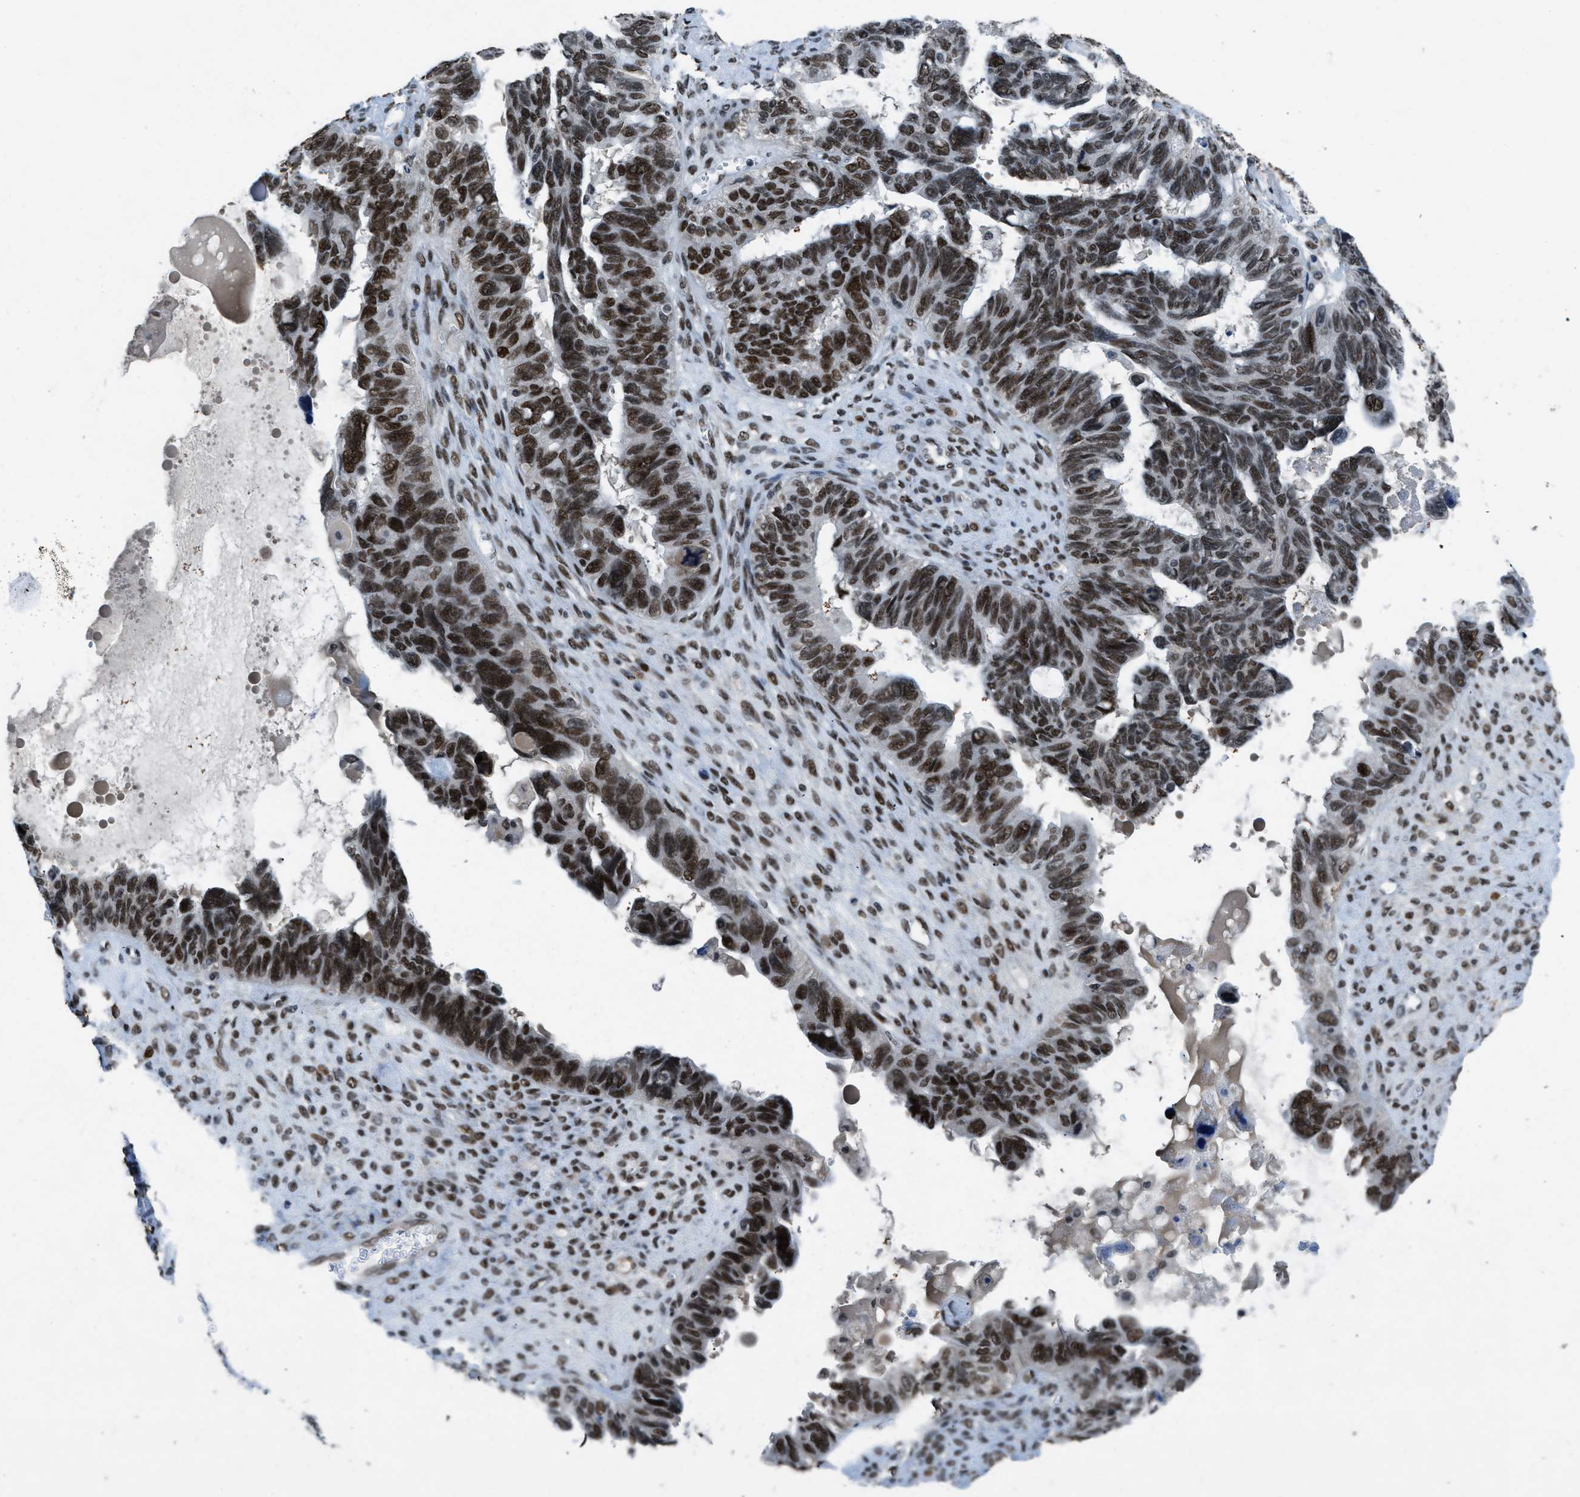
{"staining": {"intensity": "strong", "quantity": ">75%", "location": "nuclear"}, "tissue": "ovarian cancer", "cell_type": "Tumor cells", "image_type": "cancer", "snomed": [{"axis": "morphology", "description": "Cystadenocarcinoma, serous, NOS"}, {"axis": "topography", "description": "Ovary"}], "caption": "About >75% of tumor cells in ovarian cancer display strong nuclear protein positivity as visualized by brown immunohistochemical staining.", "gene": "GATAD2B", "patient": {"sex": "female", "age": 79}}